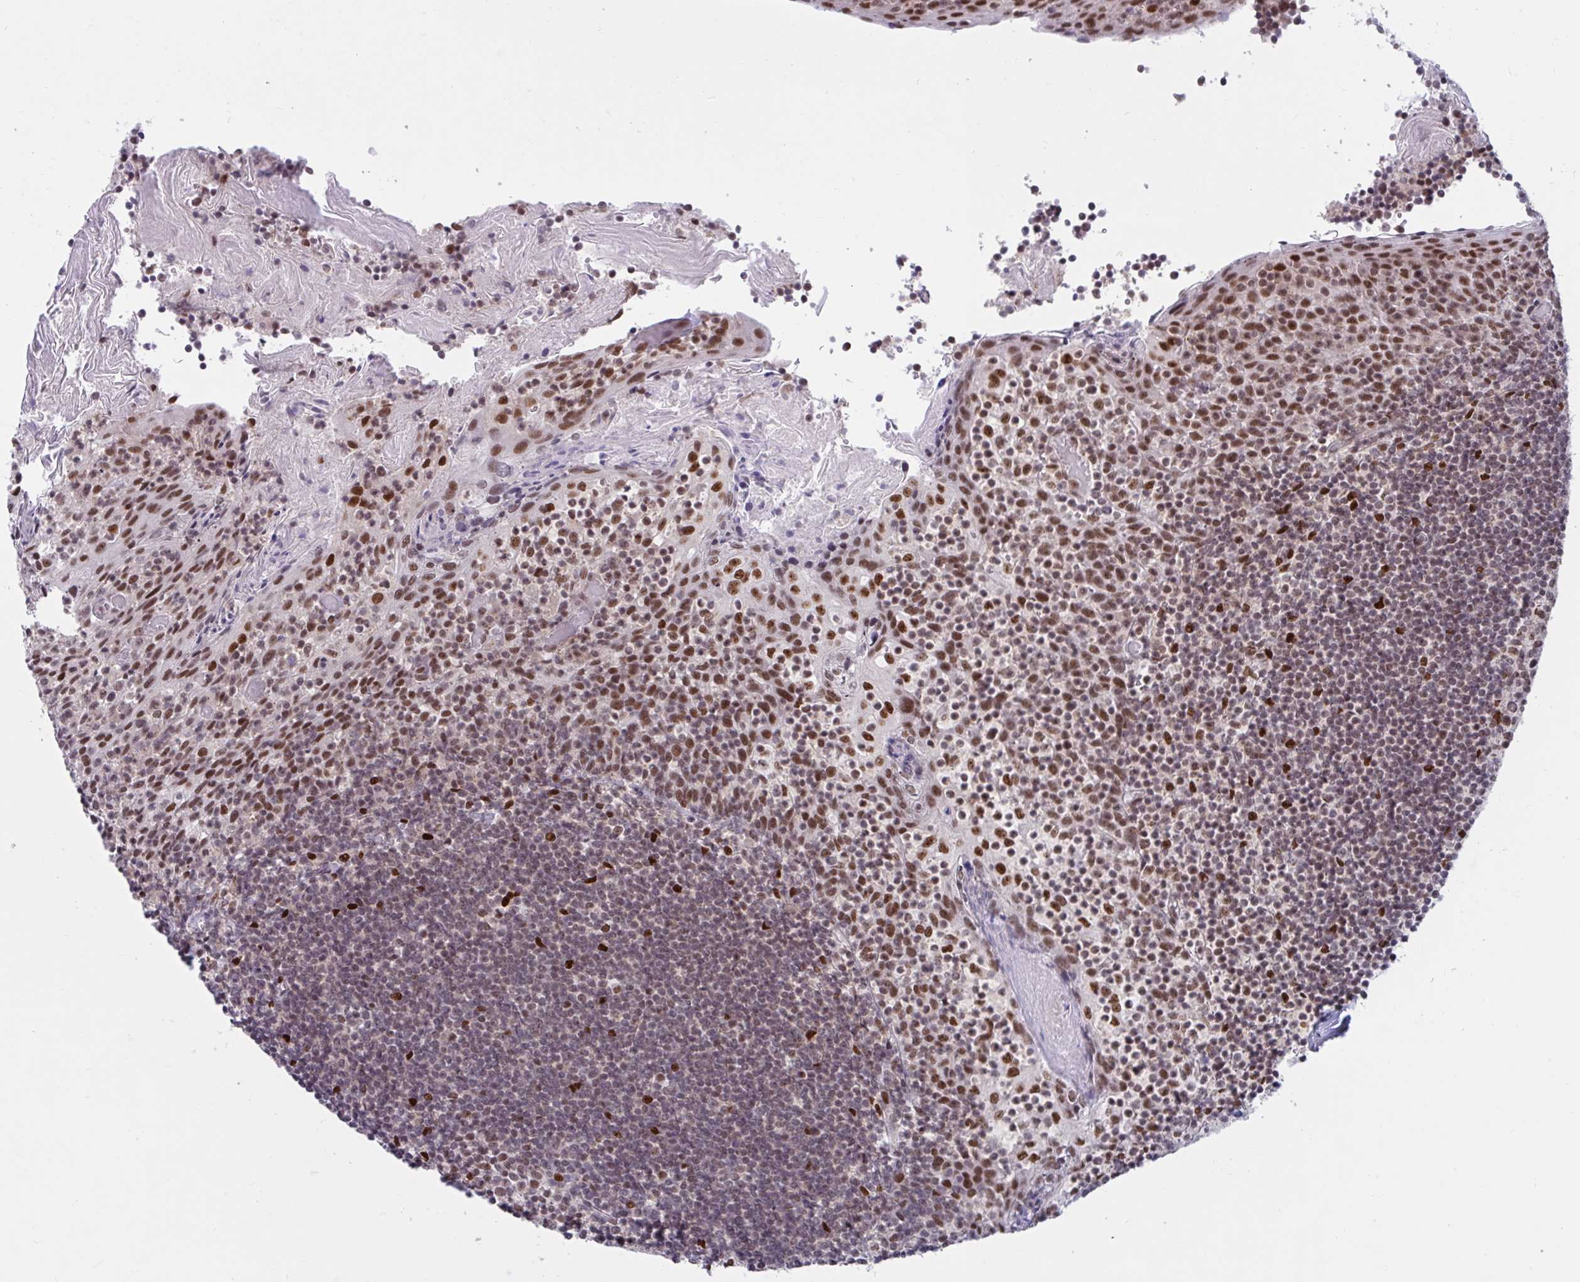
{"staining": {"intensity": "moderate", "quantity": "25%-75%", "location": "nuclear"}, "tissue": "tonsil", "cell_type": "Non-germinal center cells", "image_type": "normal", "snomed": [{"axis": "morphology", "description": "Normal tissue, NOS"}, {"axis": "topography", "description": "Tonsil"}], "caption": "Protein staining of benign tonsil shows moderate nuclear staining in about 25%-75% of non-germinal center cells.", "gene": "PHF10", "patient": {"sex": "female", "age": 10}}